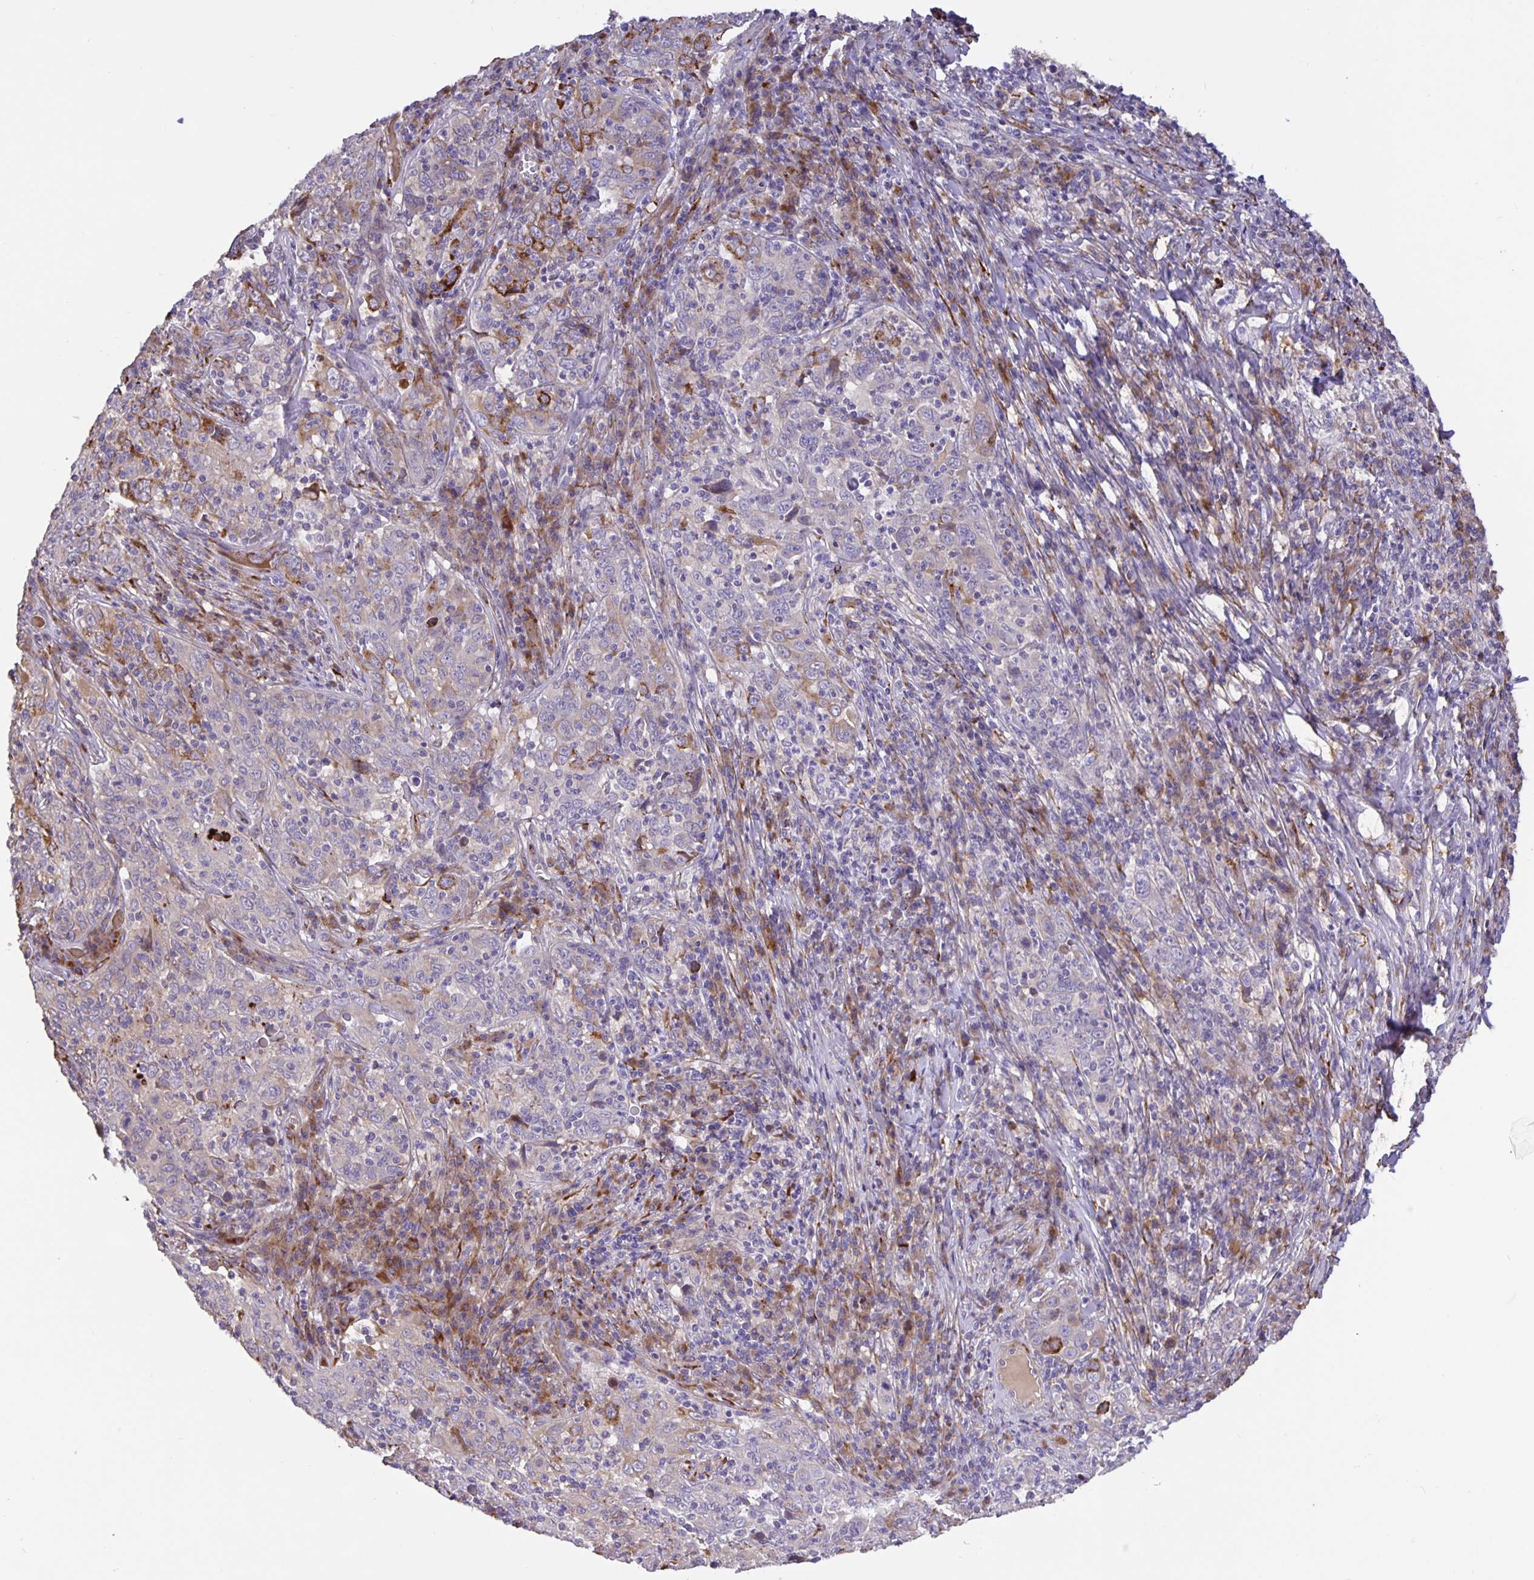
{"staining": {"intensity": "moderate", "quantity": "<25%", "location": "cytoplasmic/membranous"}, "tissue": "cervical cancer", "cell_type": "Tumor cells", "image_type": "cancer", "snomed": [{"axis": "morphology", "description": "Squamous cell carcinoma, NOS"}, {"axis": "topography", "description": "Cervix"}], "caption": "Human cervical cancer (squamous cell carcinoma) stained with a protein marker reveals moderate staining in tumor cells.", "gene": "EML6", "patient": {"sex": "female", "age": 46}}